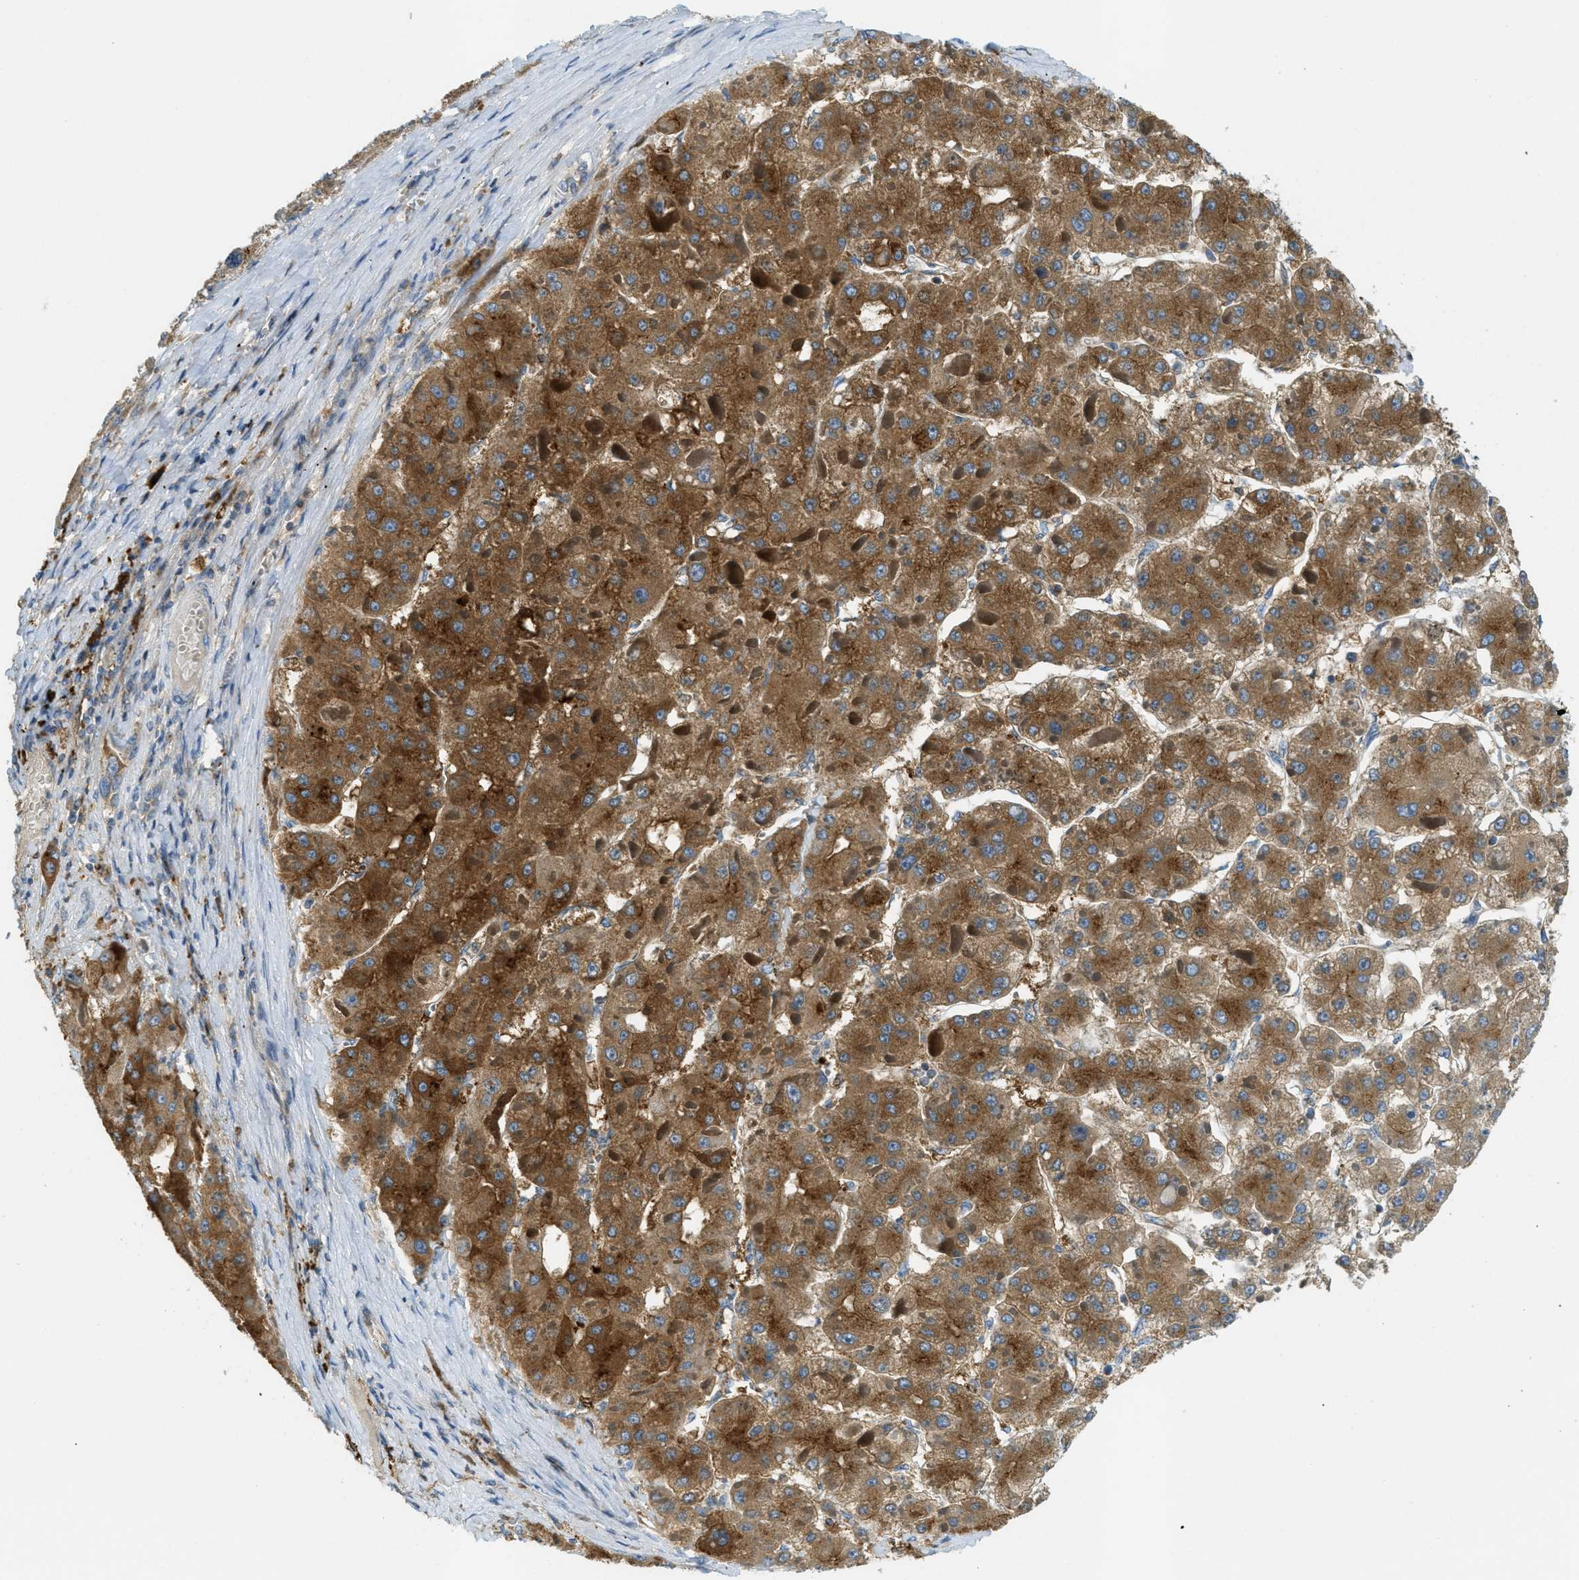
{"staining": {"intensity": "moderate", "quantity": ">75%", "location": "cytoplasmic/membranous"}, "tissue": "liver cancer", "cell_type": "Tumor cells", "image_type": "cancer", "snomed": [{"axis": "morphology", "description": "Carcinoma, Hepatocellular, NOS"}, {"axis": "topography", "description": "Liver"}], "caption": "Moderate cytoplasmic/membranous positivity for a protein is seen in approximately >75% of tumor cells of liver cancer (hepatocellular carcinoma) using immunohistochemistry (IHC).", "gene": "RFFL", "patient": {"sex": "female", "age": 73}}